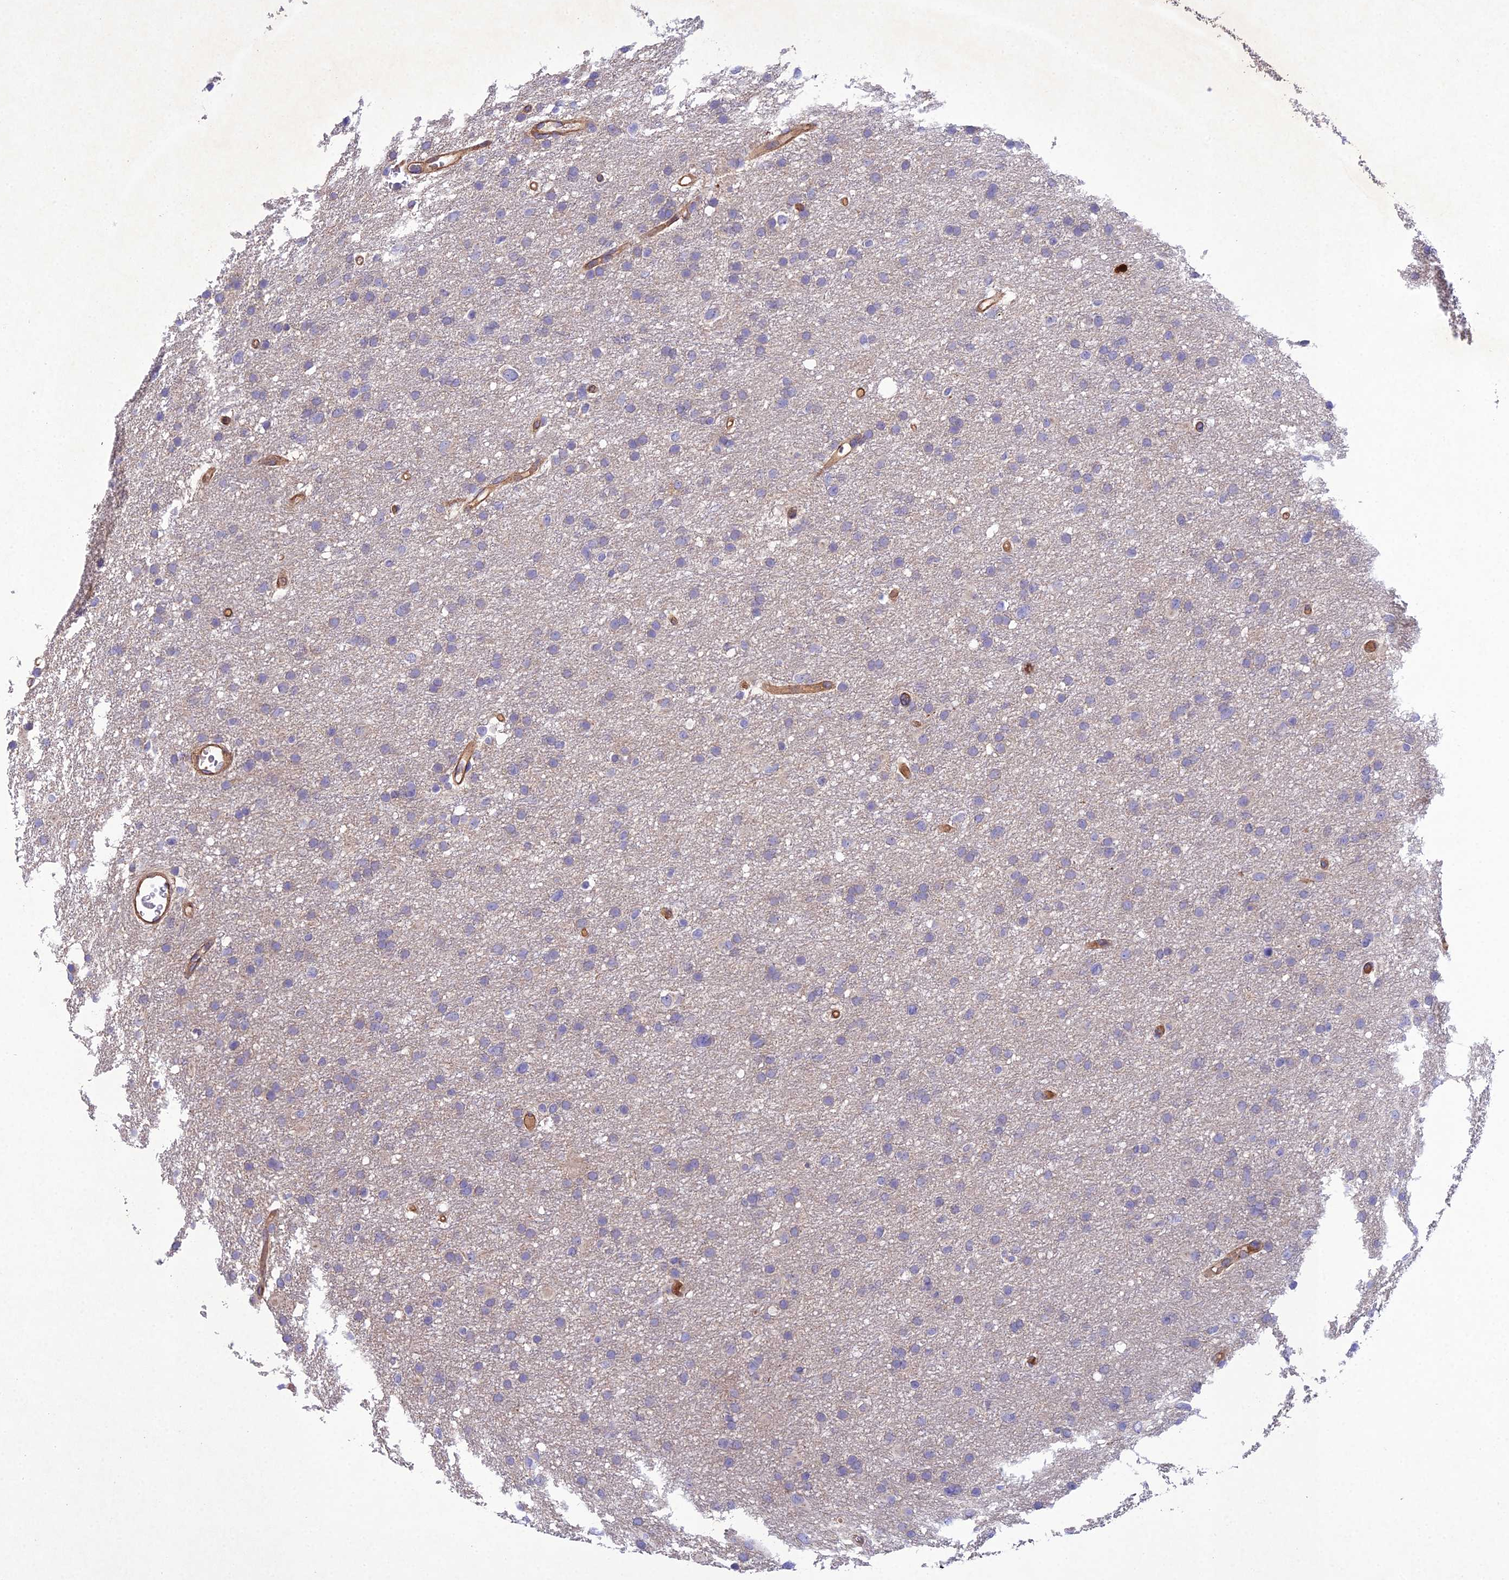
{"staining": {"intensity": "negative", "quantity": "none", "location": "none"}, "tissue": "glioma", "cell_type": "Tumor cells", "image_type": "cancer", "snomed": [{"axis": "morphology", "description": "Glioma, malignant, High grade"}, {"axis": "topography", "description": "Cerebral cortex"}], "caption": "Immunohistochemical staining of glioma reveals no significant expression in tumor cells. (Brightfield microscopy of DAB IHC at high magnification).", "gene": "RALGAPA2", "patient": {"sex": "female", "age": 36}}